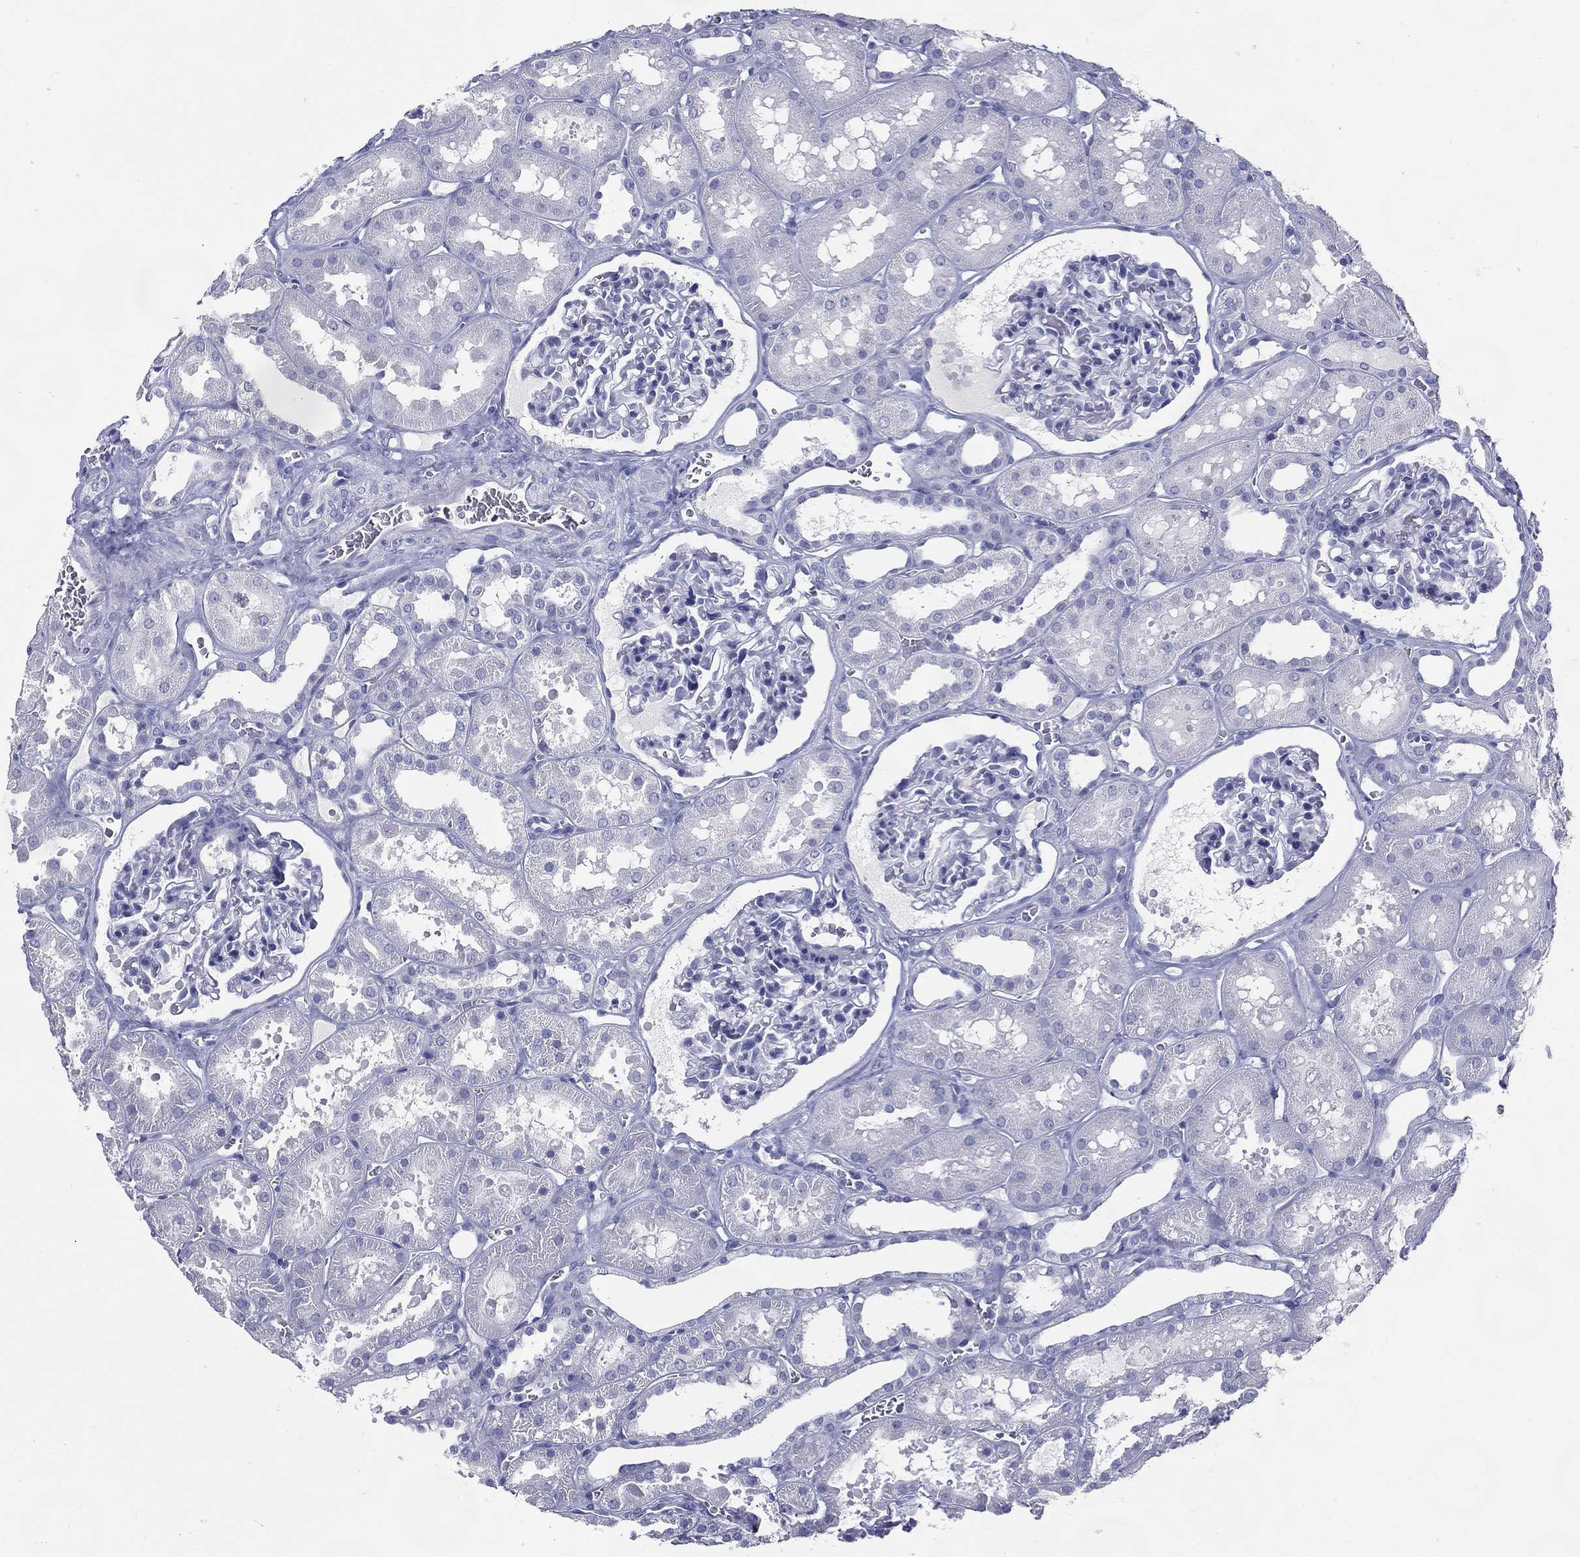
{"staining": {"intensity": "negative", "quantity": "none", "location": "none"}, "tissue": "kidney", "cell_type": "Cells in glomeruli", "image_type": "normal", "snomed": [{"axis": "morphology", "description": "Normal tissue, NOS"}, {"axis": "topography", "description": "Kidney"}], "caption": "This is an immunohistochemistry (IHC) histopathology image of normal kidney. There is no staining in cells in glomeruli.", "gene": "KIF2C", "patient": {"sex": "female", "age": 41}}